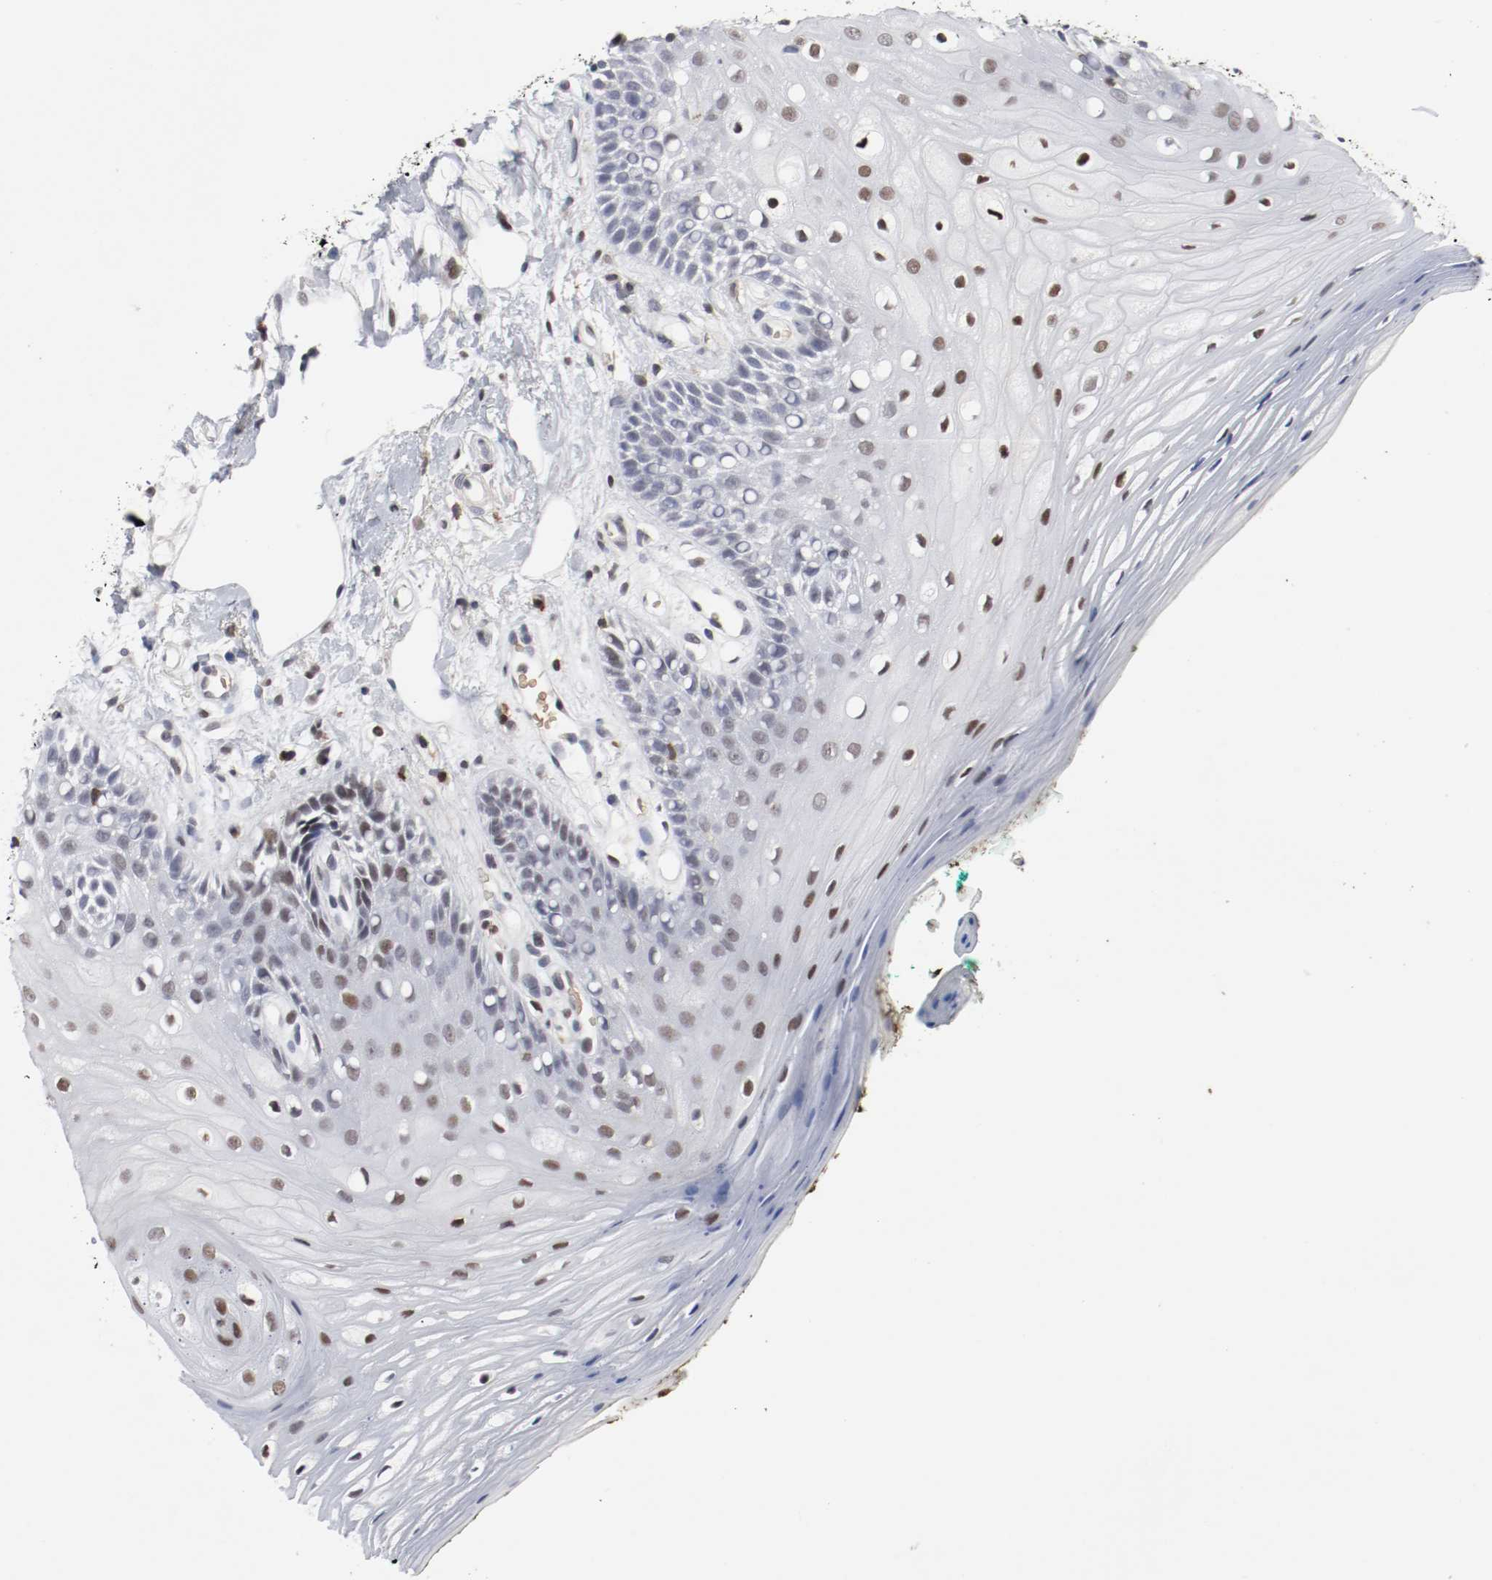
{"staining": {"intensity": "strong", "quantity": "25%-75%", "location": "nuclear"}, "tissue": "oral mucosa", "cell_type": "Squamous epithelial cells", "image_type": "normal", "snomed": [{"axis": "morphology", "description": "Normal tissue, NOS"}, {"axis": "morphology", "description": "Squamous cell carcinoma, NOS"}, {"axis": "topography", "description": "Skeletal muscle"}, {"axis": "topography", "description": "Oral tissue"}, {"axis": "topography", "description": "Head-Neck"}], "caption": "Brown immunohistochemical staining in normal human oral mucosa reveals strong nuclear staining in about 25%-75% of squamous epithelial cells. (DAB (3,3'-diaminobenzidine) IHC, brown staining for protein, blue staining for nuclei).", "gene": "JUND", "patient": {"sex": "female", "age": 84}}